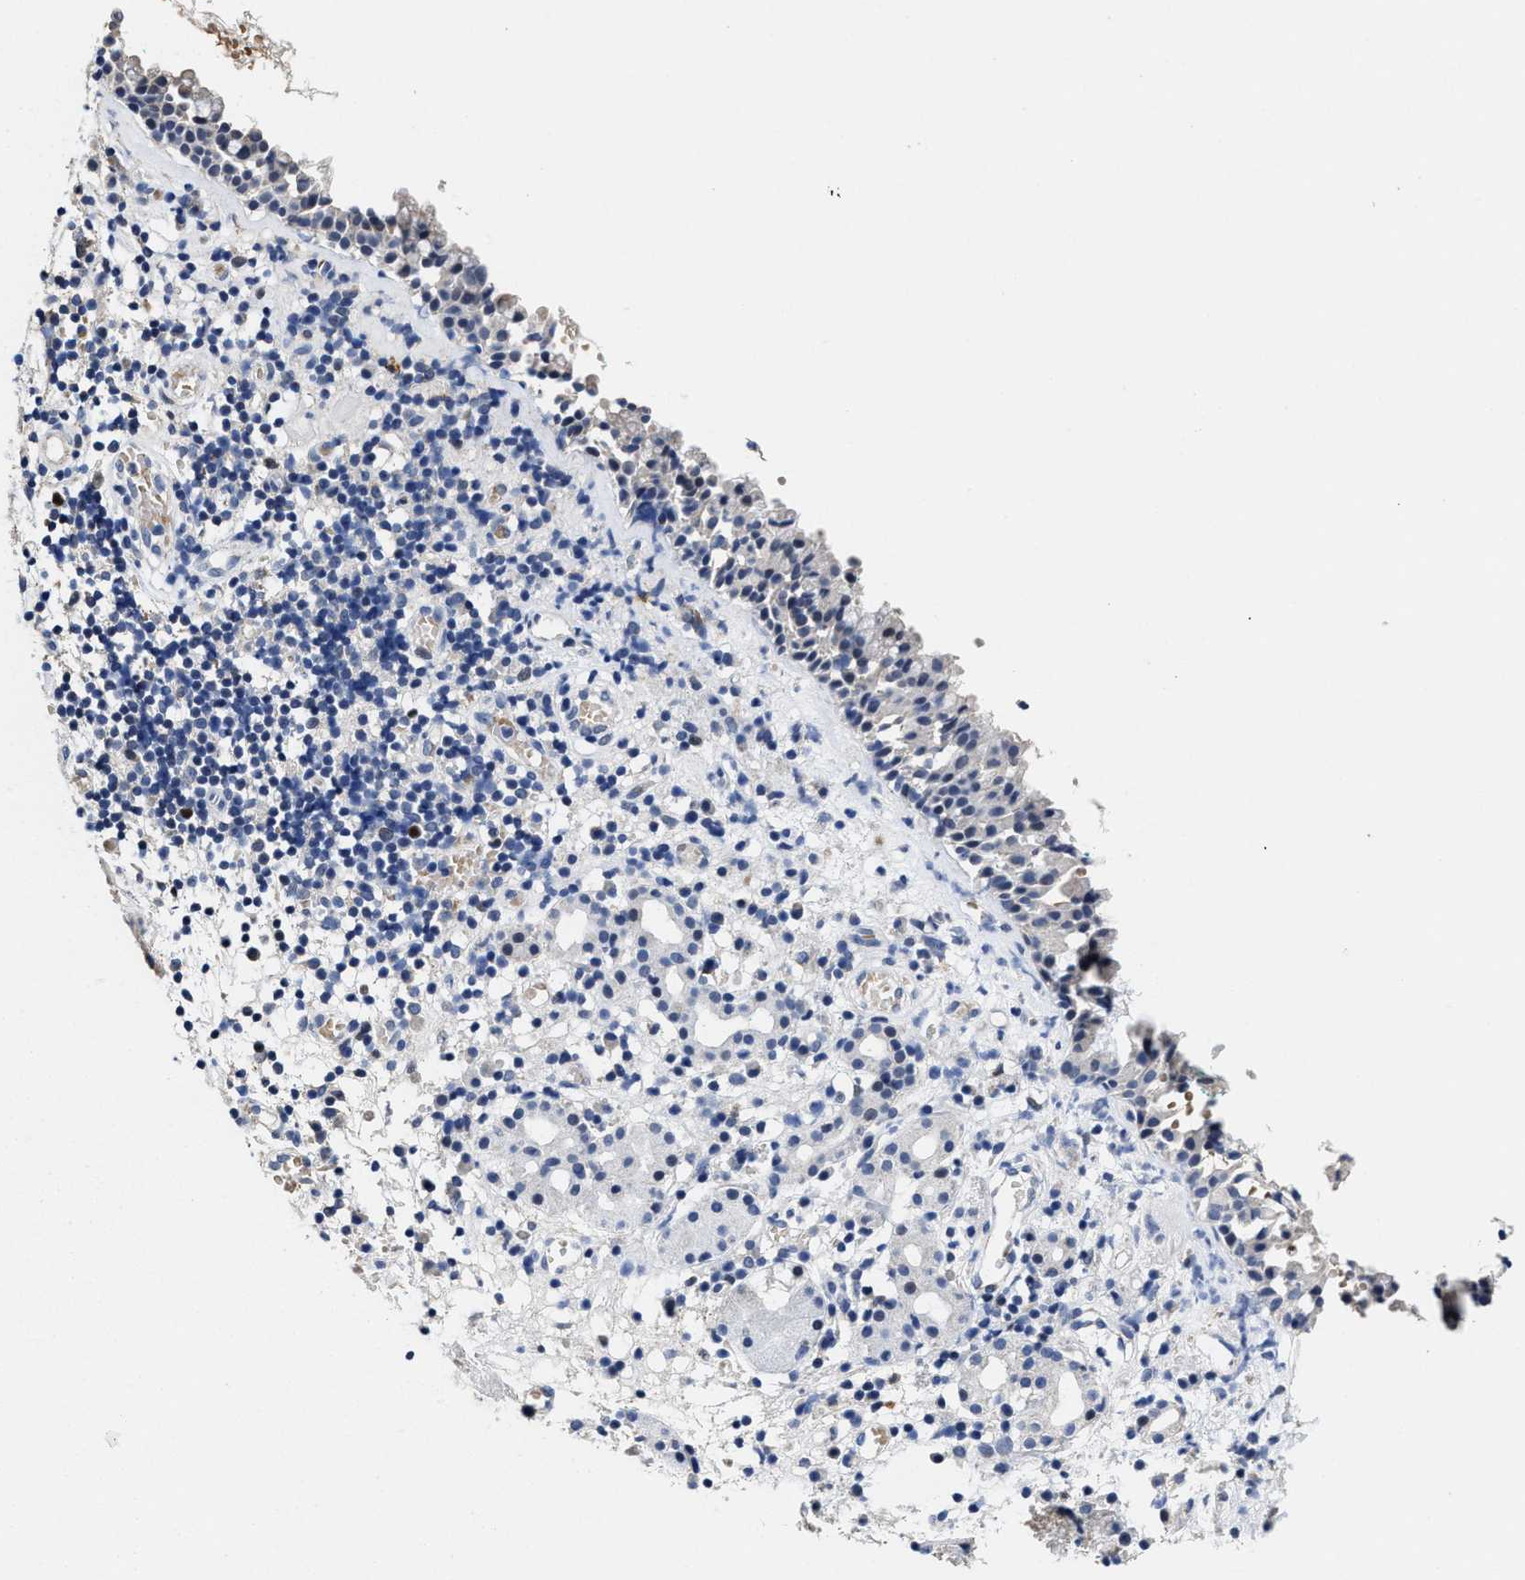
{"staining": {"intensity": "negative", "quantity": "none", "location": "none"}, "tissue": "nasopharynx", "cell_type": "Respiratory epithelial cells", "image_type": "normal", "snomed": [{"axis": "morphology", "description": "Normal tissue, NOS"}, {"axis": "morphology", "description": "Basal cell carcinoma"}, {"axis": "topography", "description": "Cartilage tissue"}, {"axis": "topography", "description": "Nasopharynx"}, {"axis": "topography", "description": "Oral tissue"}], "caption": "The histopathology image exhibits no staining of respiratory epithelial cells in benign nasopharynx.", "gene": "ZFAT", "patient": {"sex": "female", "age": 77}}